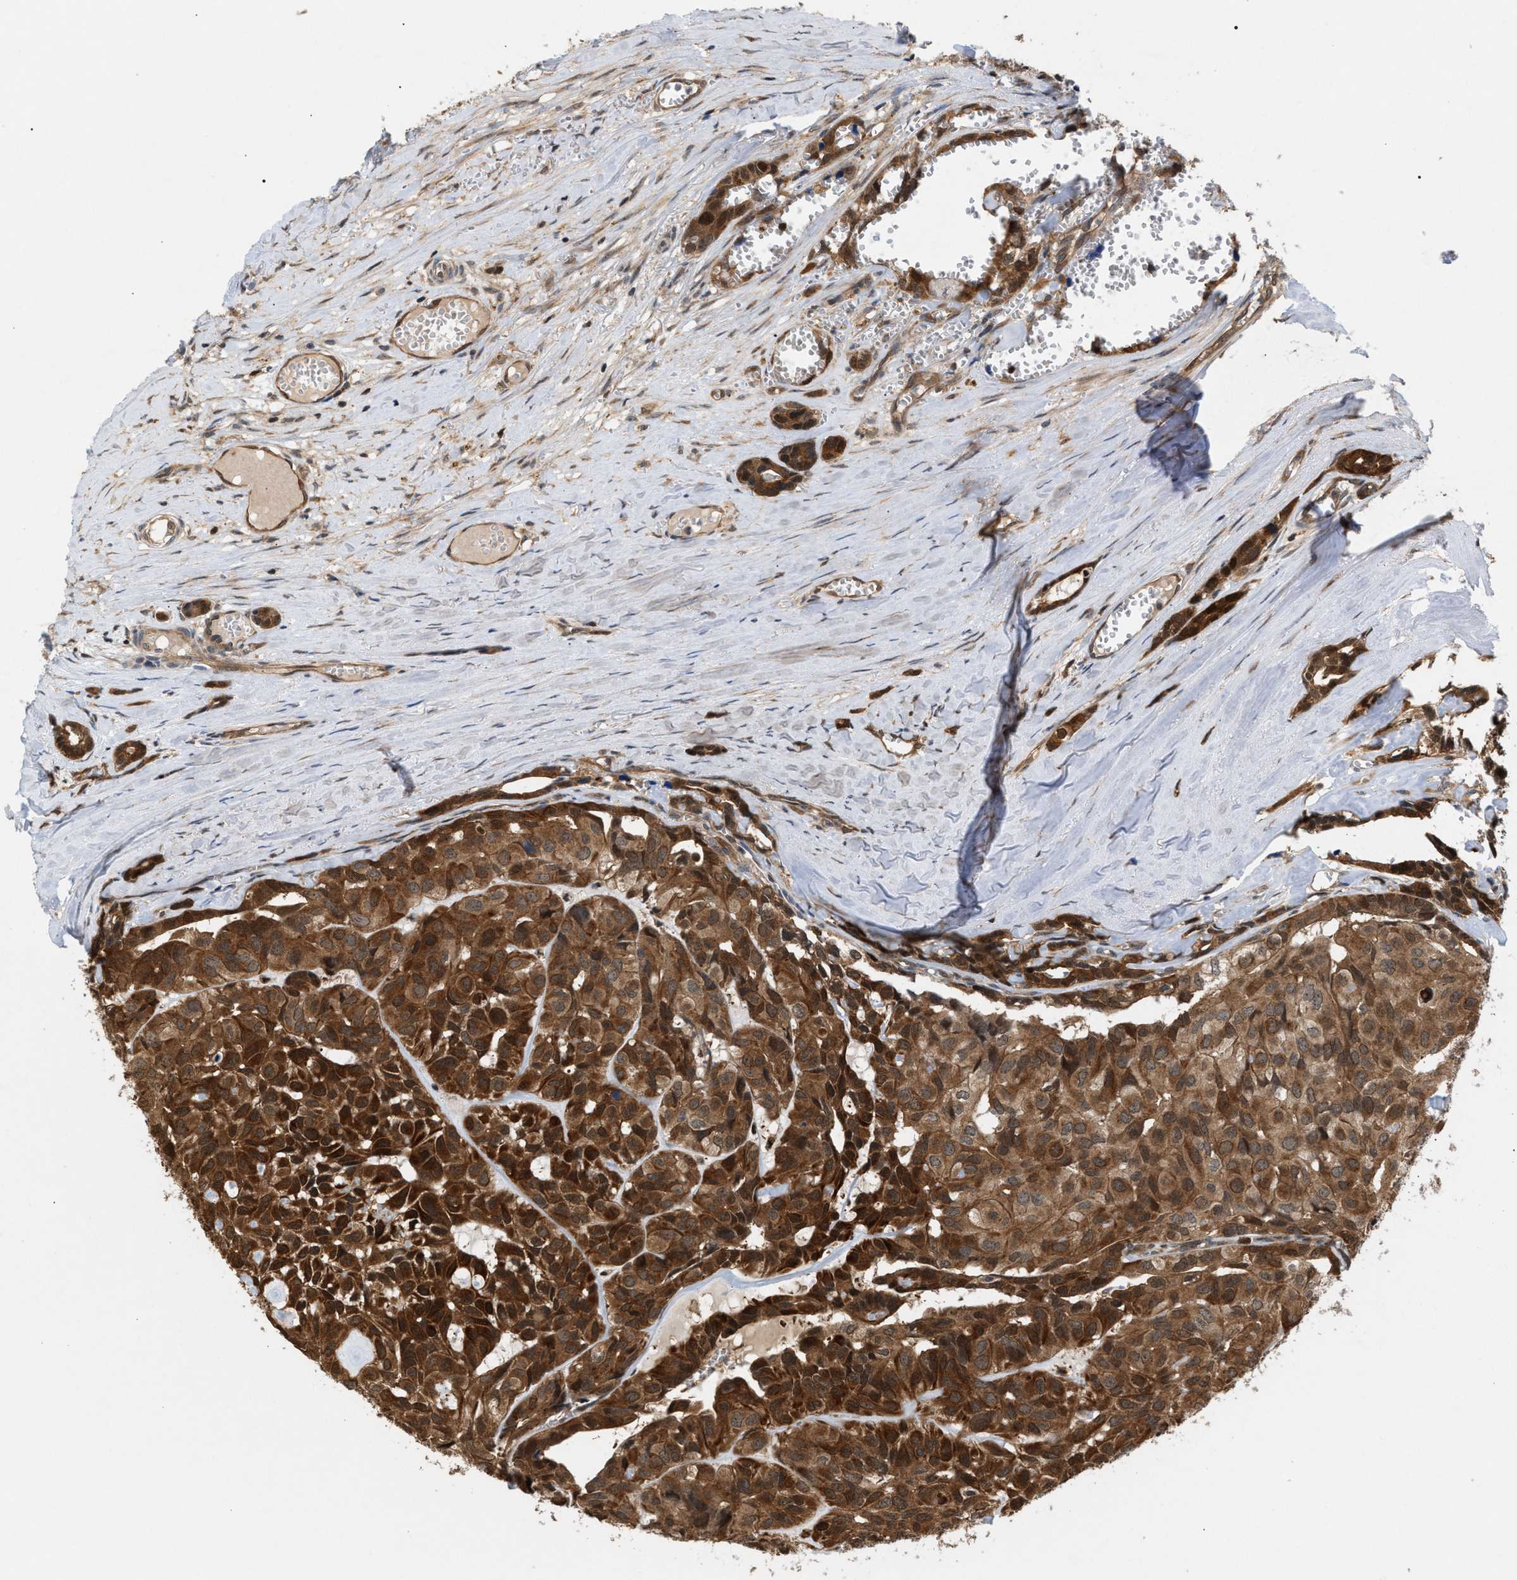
{"staining": {"intensity": "strong", "quantity": ">75%", "location": "cytoplasmic/membranous"}, "tissue": "head and neck cancer", "cell_type": "Tumor cells", "image_type": "cancer", "snomed": [{"axis": "morphology", "description": "Adenocarcinoma, NOS"}, {"axis": "topography", "description": "Salivary gland, NOS"}, {"axis": "topography", "description": "Head-Neck"}], "caption": "Immunohistochemistry (IHC) (DAB) staining of head and neck cancer displays strong cytoplasmic/membranous protein positivity in approximately >75% of tumor cells.", "gene": "GLOD4", "patient": {"sex": "female", "age": 76}}